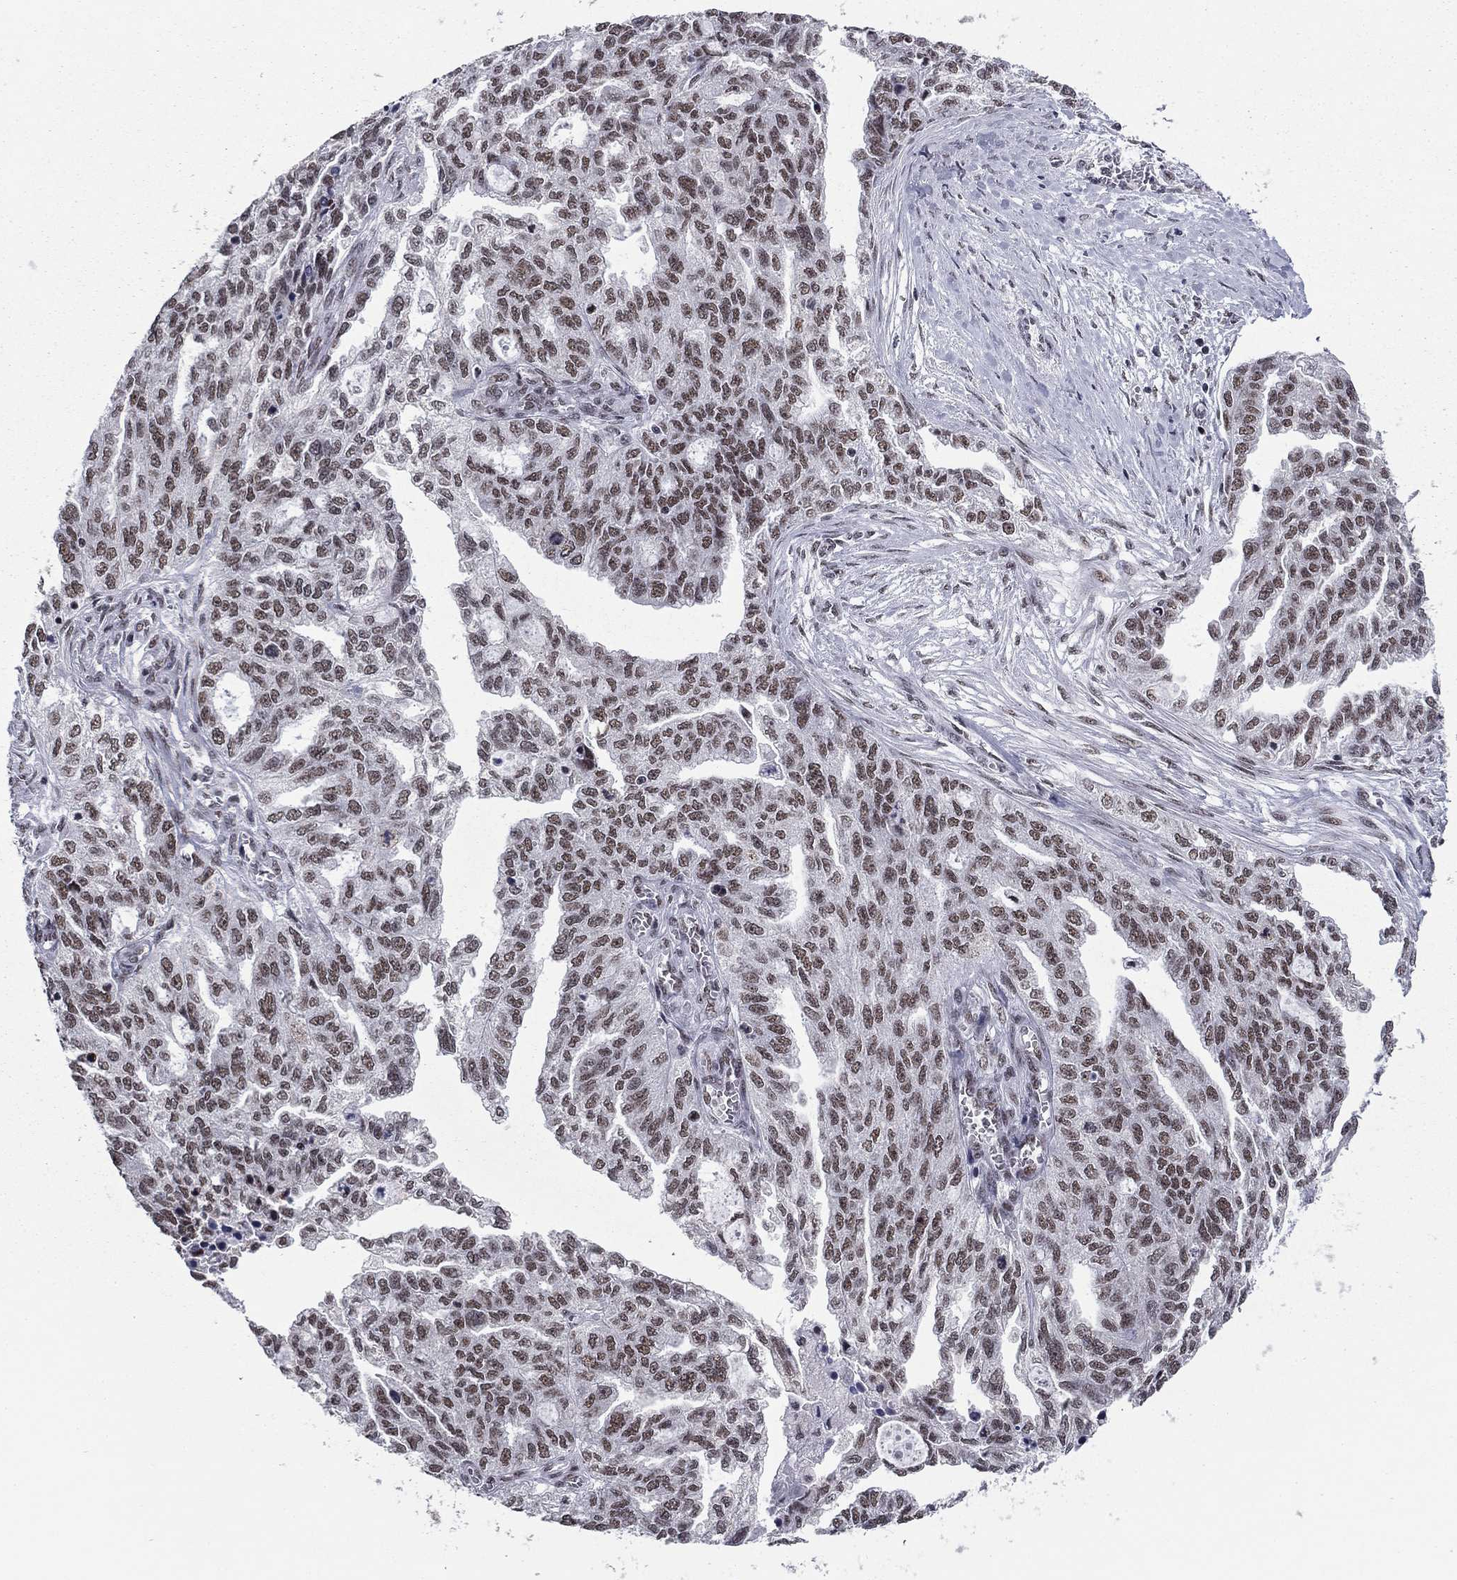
{"staining": {"intensity": "weak", "quantity": ">75%", "location": "nuclear"}, "tissue": "ovarian cancer", "cell_type": "Tumor cells", "image_type": "cancer", "snomed": [{"axis": "morphology", "description": "Cystadenocarcinoma, serous, NOS"}, {"axis": "topography", "description": "Ovary"}], "caption": "Protein expression analysis of human ovarian cancer (serous cystadenocarcinoma) reveals weak nuclear staining in approximately >75% of tumor cells.", "gene": "ETV5", "patient": {"sex": "female", "age": 51}}